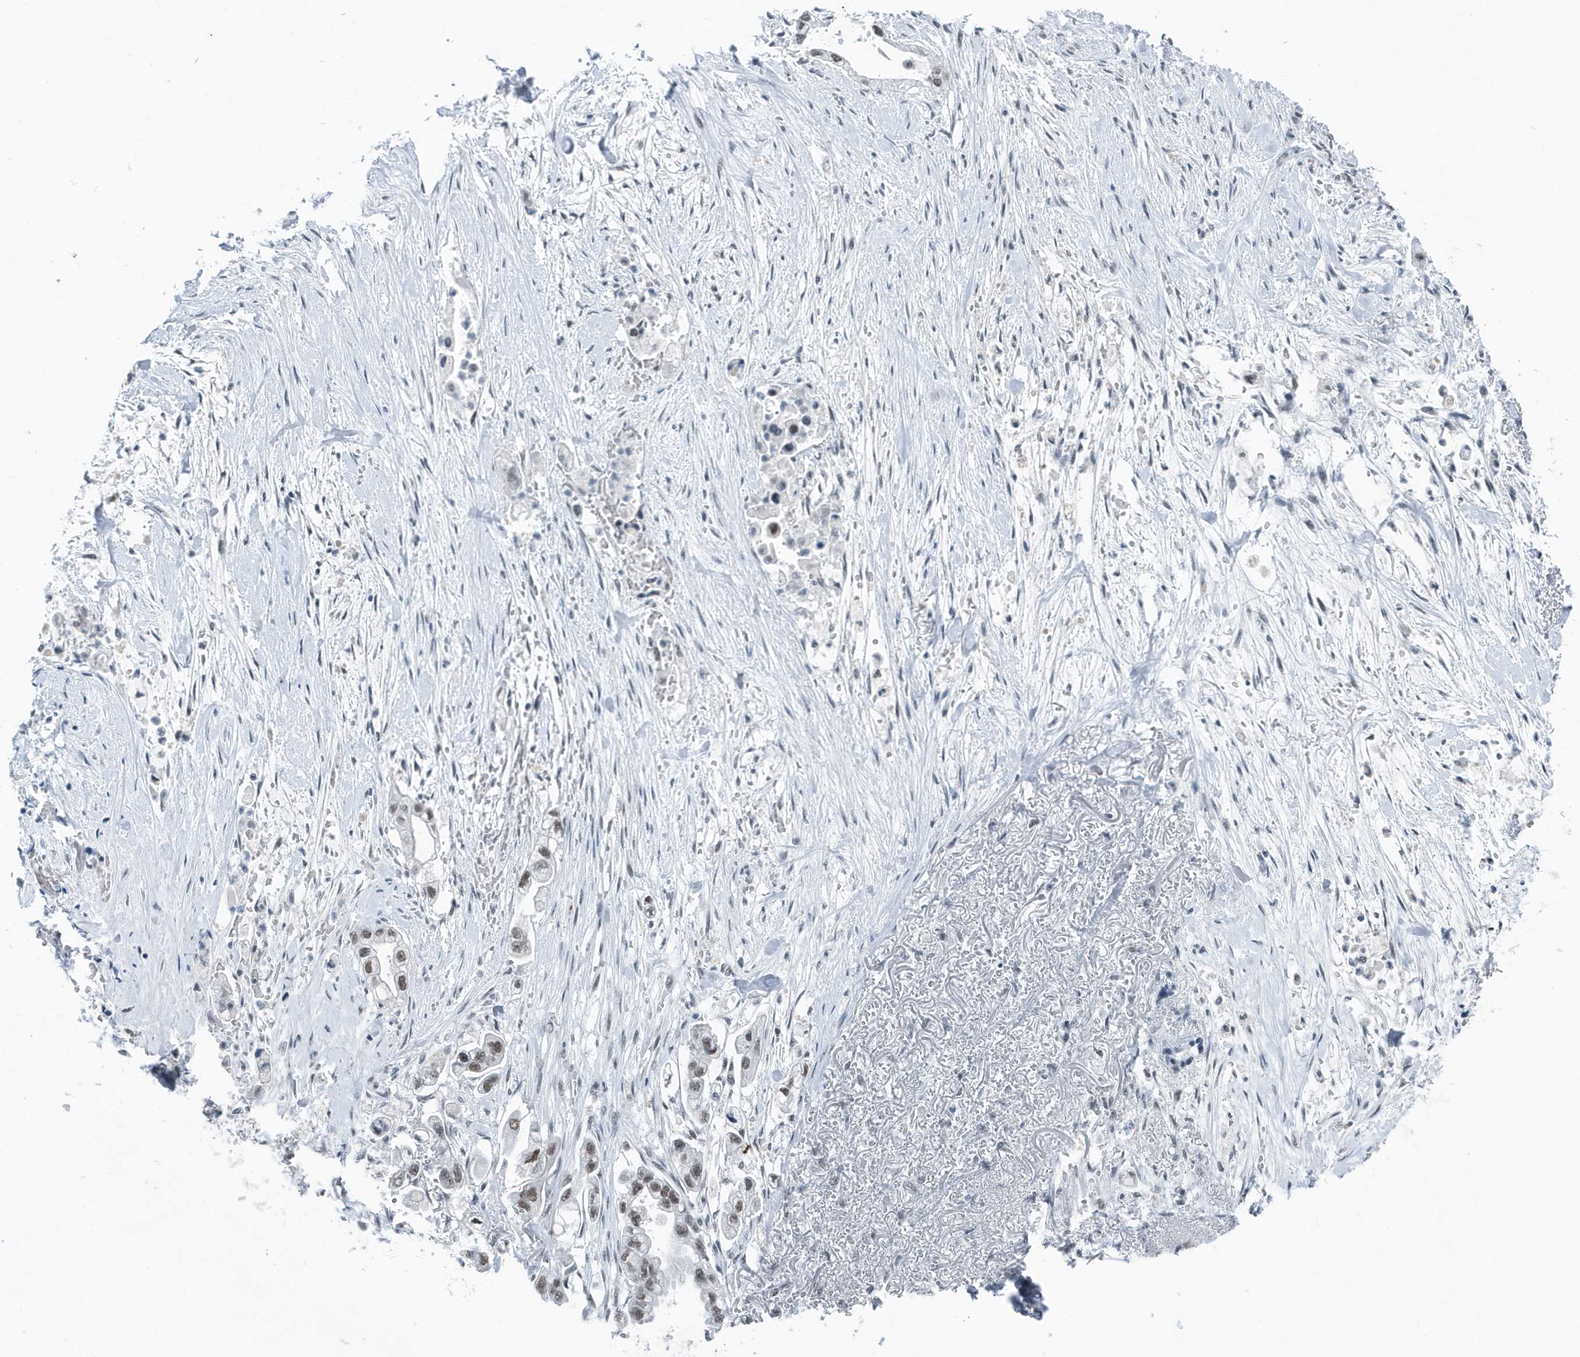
{"staining": {"intensity": "weak", "quantity": ">75%", "location": "nuclear"}, "tissue": "stomach cancer", "cell_type": "Tumor cells", "image_type": "cancer", "snomed": [{"axis": "morphology", "description": "Adenocarcinoma, NOS"}, {"axis": "topography", "description": "Stomach"}], "caption": "IHC of stomach cancer reveals low levels of weak nuclear expression in about >75% of tumor cells.", "gene": "FIP1L1", "patient": {"sex": "male", "age": 62}}